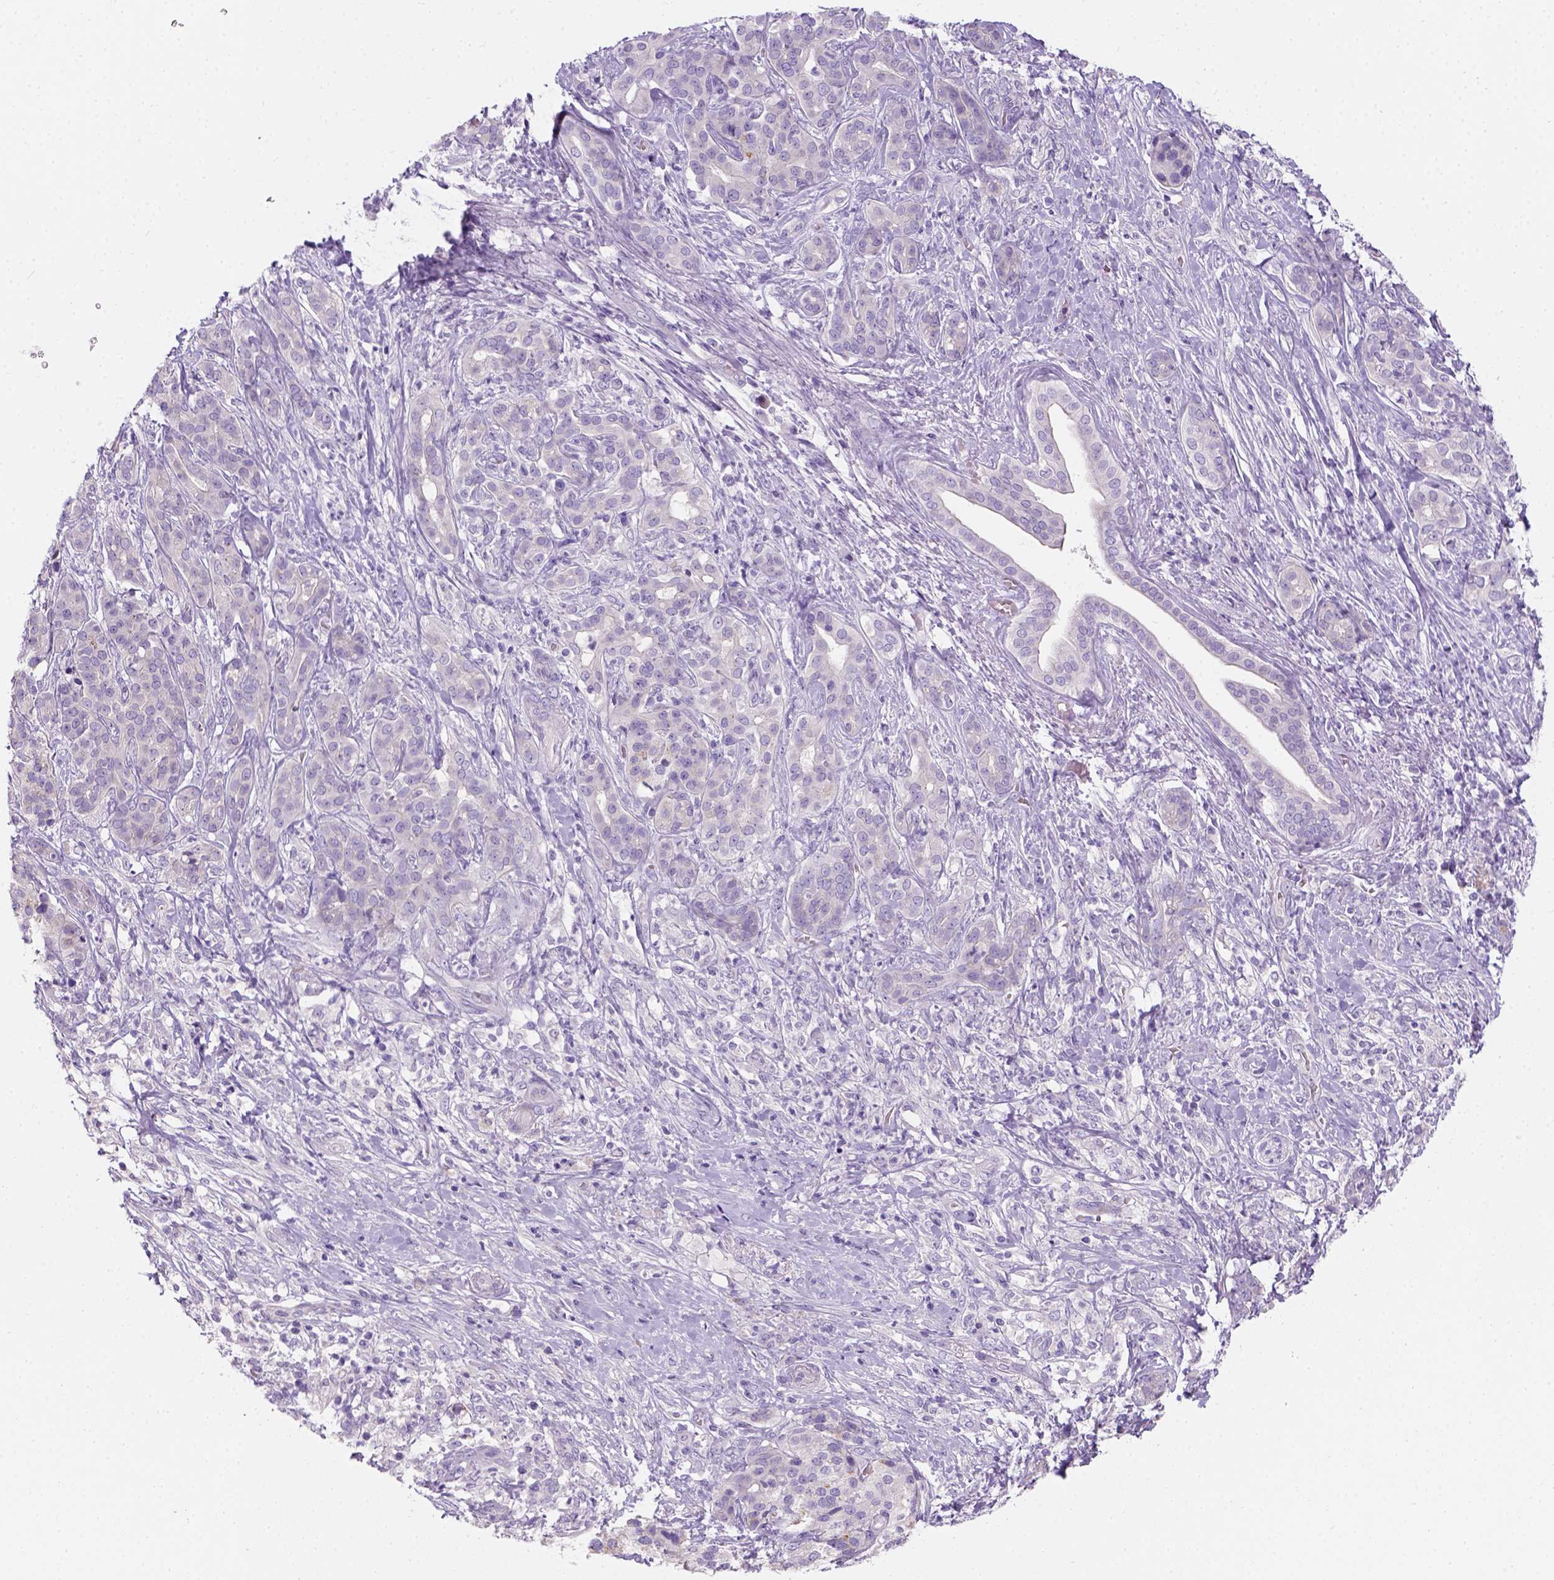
{"staining": {"intensity": "negative", "quantity": "none", "location": "none"}, "tissue": "pancreatic cancer", "cell_type": "Tumor cells", "image_type": "cancer", "snomed": [{"axis": "morphology", "description": "Normal tissue, NOS"}, {"axis": "morphology", "description": "Inflammation, NOS"}, {"axis": "morphology", "description": "Adenocarcinoma, NOS"}, {"axis": "topography", "description": "Pancreas"}], "caption": "A high-resolution image shows immunohistochemistry (IHC) staining of pancreatic adenocarcinoma, which demonstrates no significant positivity in tumor cells.", "gene": "C20orf144", "patient": {"sex": "male", "age": 57}}